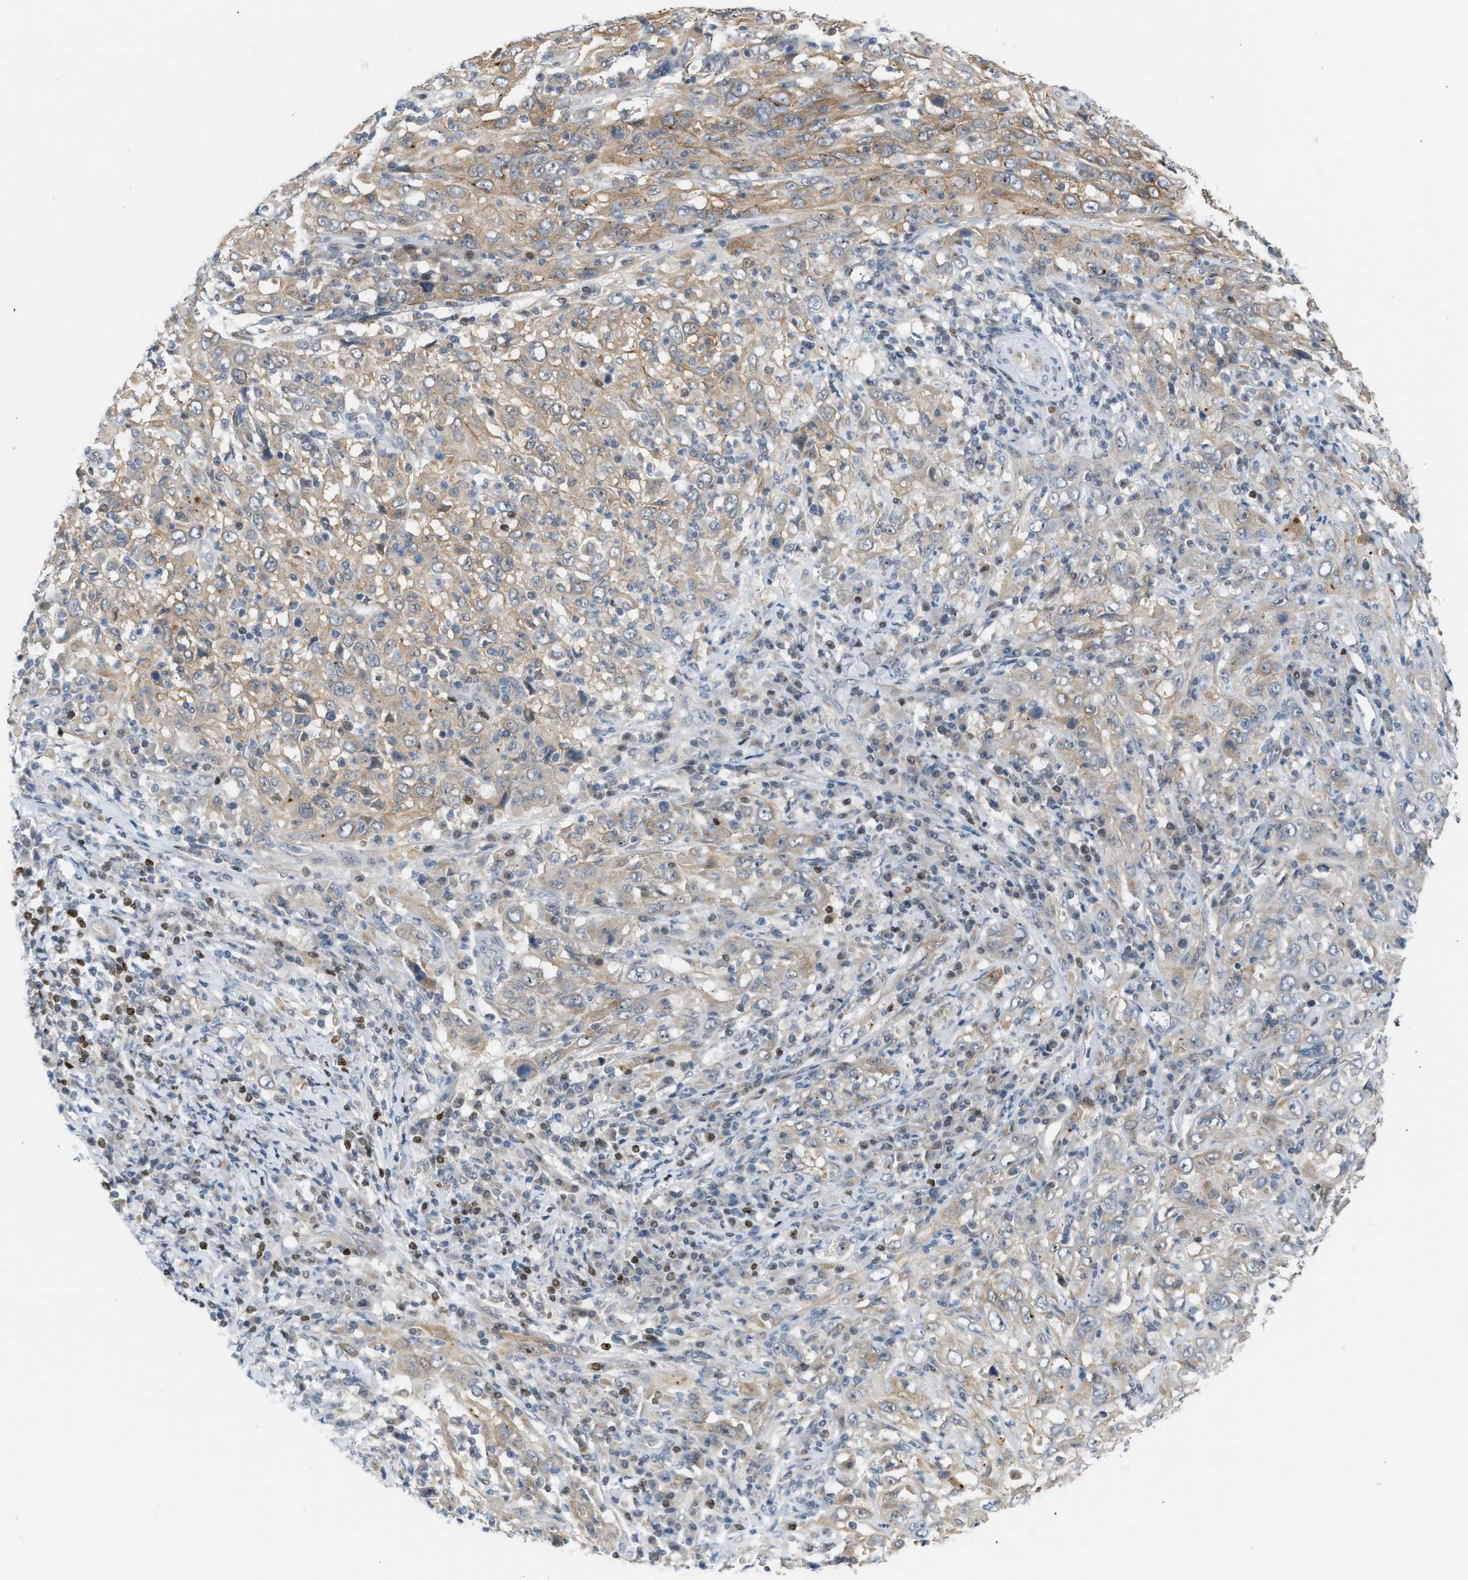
{"staining": {"intensity": "weak", "quantity": "25%-75%", "location": "cytoplasmic/membranous"}, "tissue": "cervical cancer", "cell_type": "Tumor cells", "image_type": "cancer", "snomed": [{"axis": "morphology", "description": "Squamous cell carcinoma, NOS"}, {"axis": "topography", "description": "Cervix"}], "caption": "A brown stain shows weak cytoplasmic/membranous staining of a protein in cervical cancer tumor cells. (DAB (3,3'-diaminobenzidine) IHC, brown staining for protein, blue staining for nuclei).", "gene": "NPS", "patient": {"sex": "female", "age": 46}}